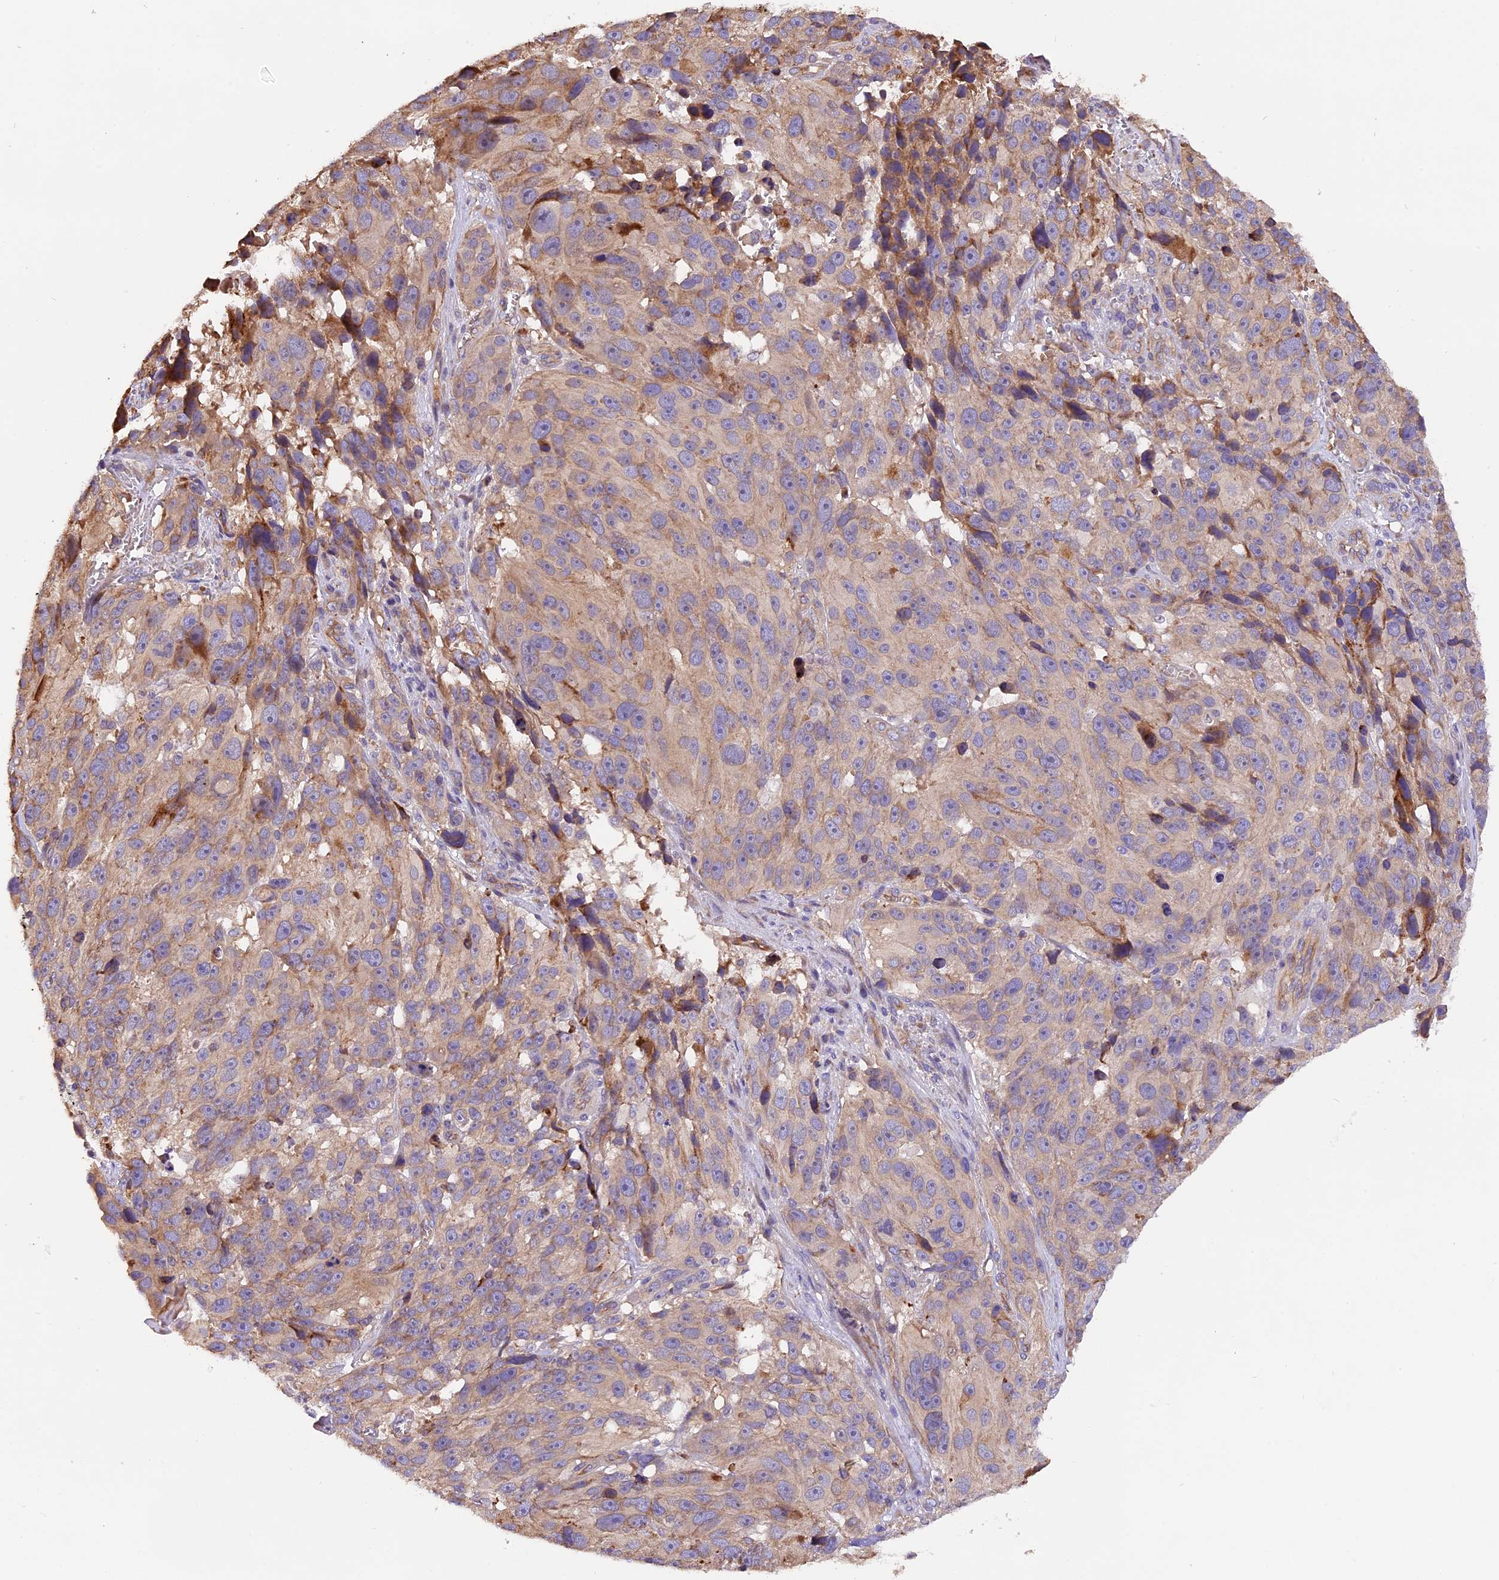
{"staining": {"intensity": "weak", "quantity": "<25%", "location": "cytoplasmic/membranous"}, "tissue": "melanoma", "cell_type": "Tumor cells", "image_type": "cancer", "snomed": [{"axis": "morphology", "description": "Malignant melanoma, NOS"}, {"axis": "topography", "description": "Skin"}], "caption": "Tumor cells show no significant protein expression in malignant melanoma.", "gene": "ERMARD", "patient": {"sex": "male", "age": 84}}